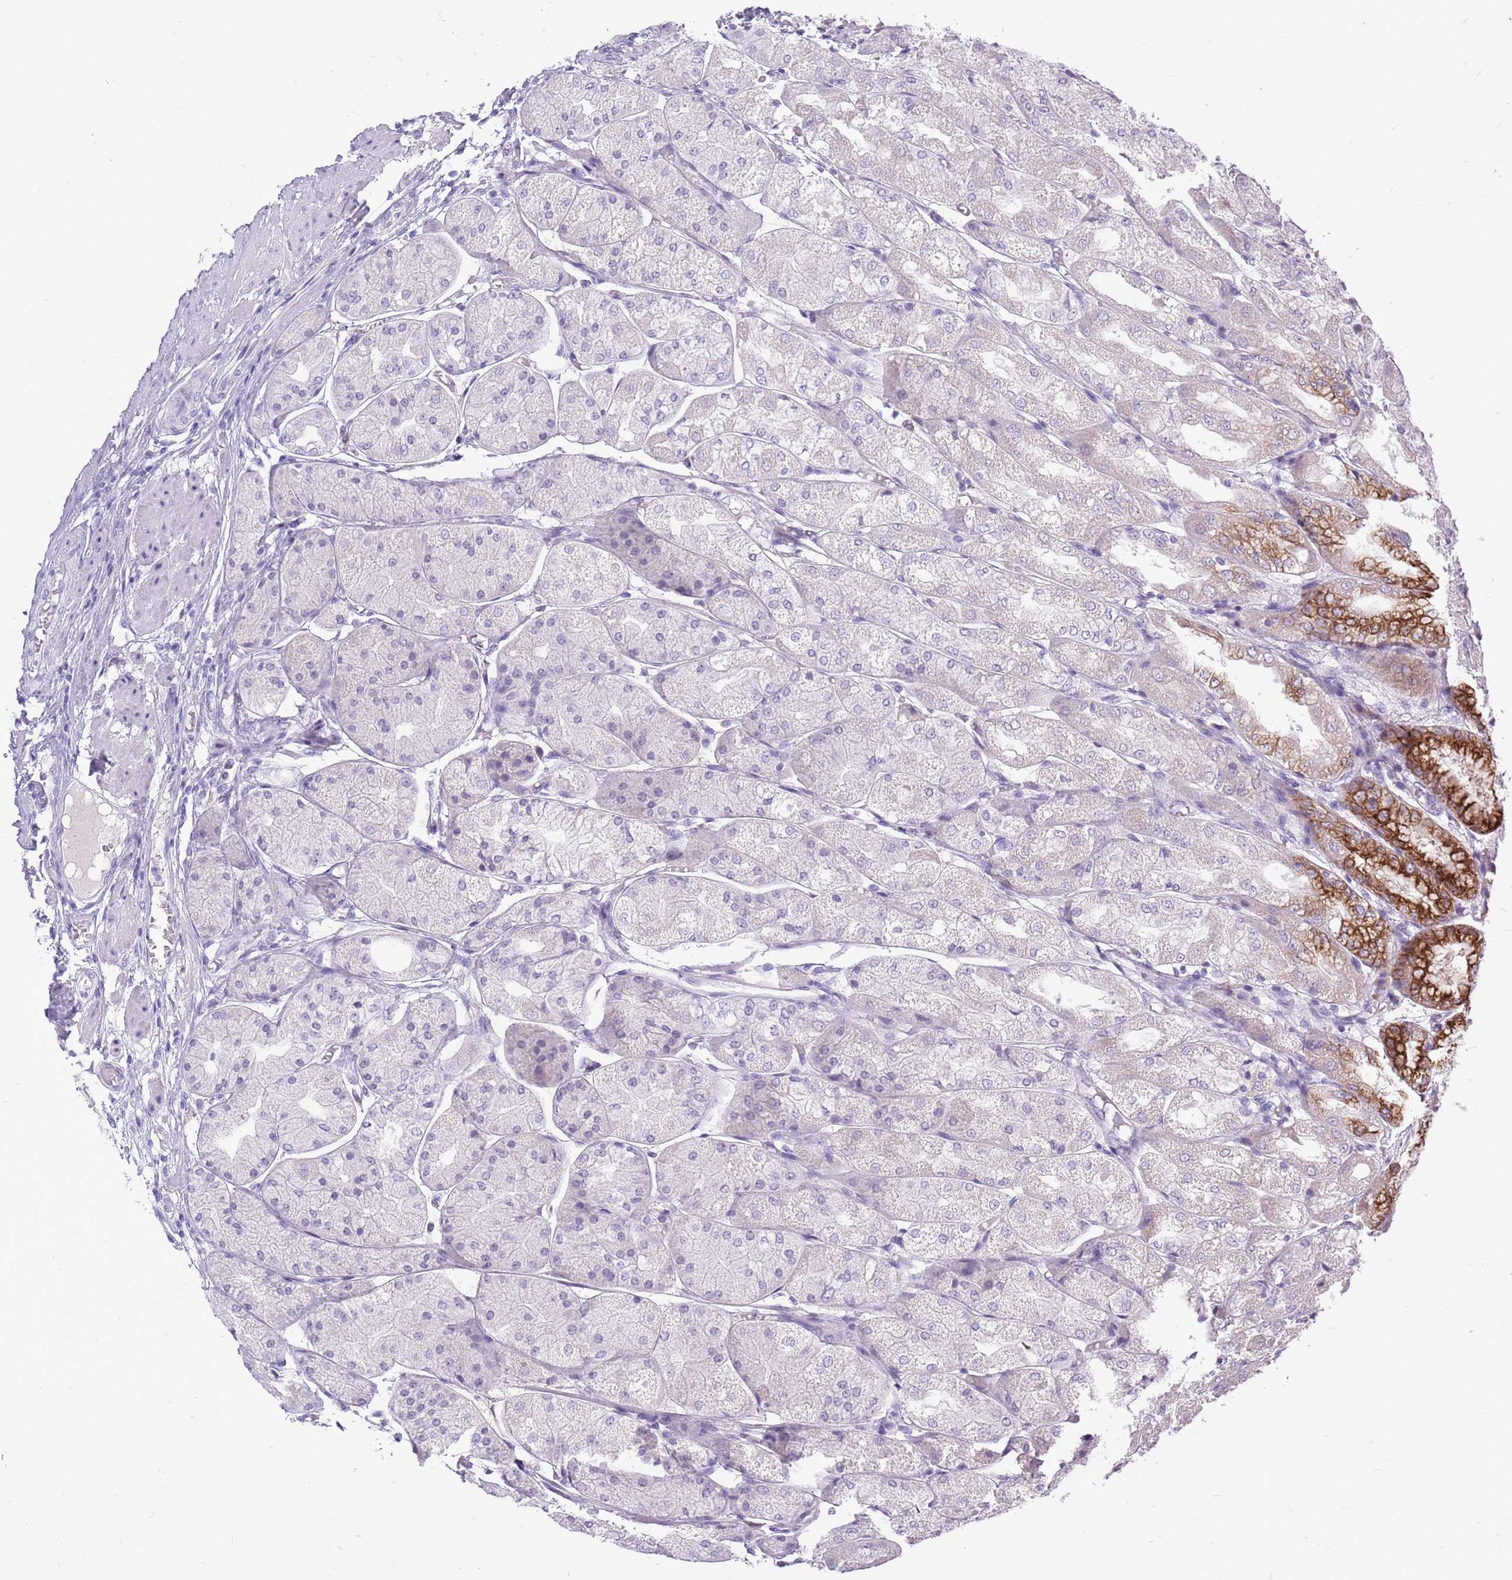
{"staining": {"intensity": "strong", "quantity": "<25%", "location": "cytoplasmic/membranous"}, "tissue": "stomach", "cell_type": "Glandular cells", "image_type": "normal", "snomed": [{"axis": "morphology", "description": "Normal tissue, NOS"}, {"axis": "topography", "description": "Stomach, upper"}], "caption": "Stomach stained for a protein (brown) exhibits strong cytoplasmic/membranous positive positivity in approximately <25% of glandular cells.", "gene": "ZNF425", "patient": {"sex": "male", "age": 72}}